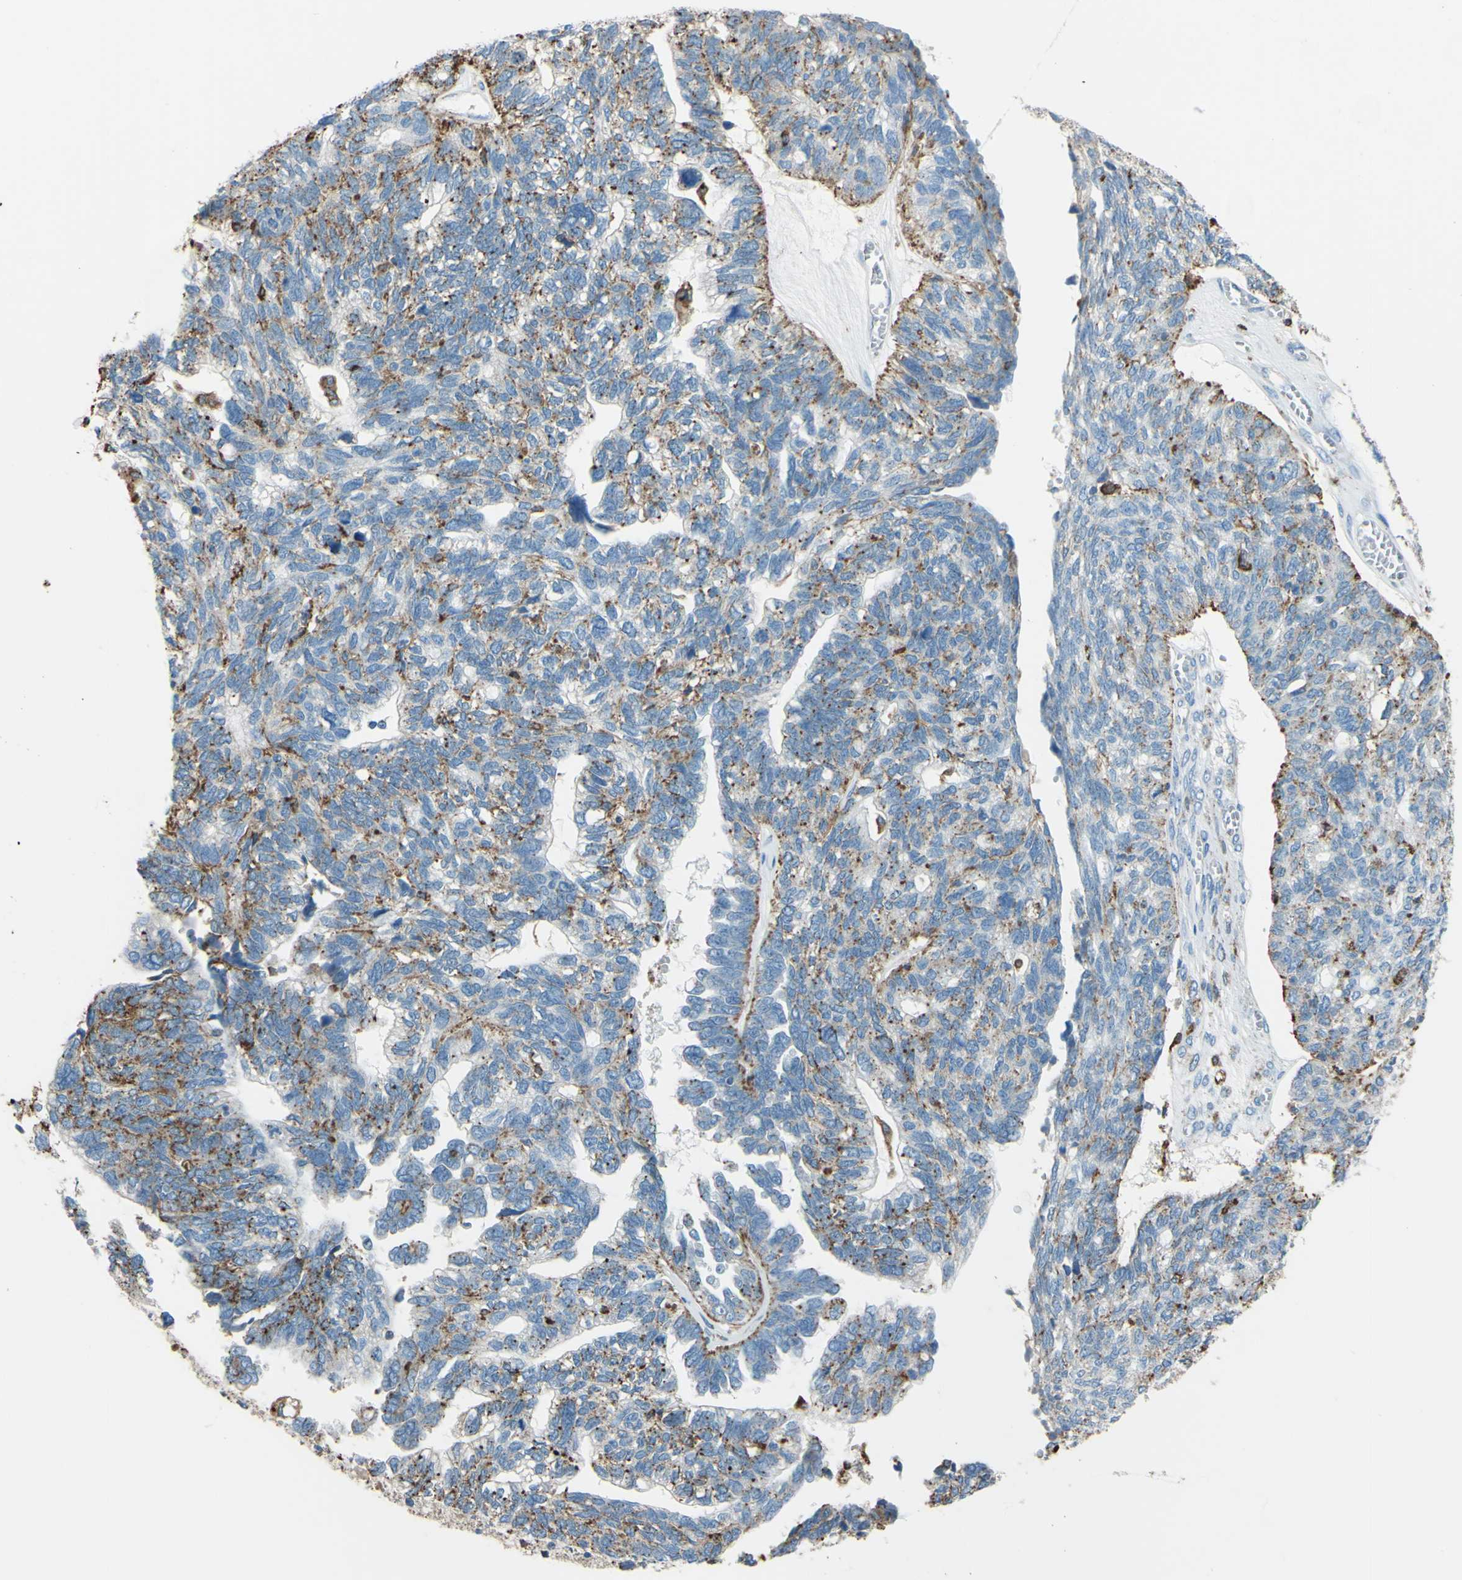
{"staining": {"intensity": "moderate", "quantity": "25%-75%", "location": "cytoplasmic/membranous"}, "tissue": "ovarian cancer", "cell_type": "Tumor cells", "image_type": "cancer", "snomed": [{"axis": "morphology", "description": "Cystadenocarcinoma, serous, NOS"}, {"axis": "topography", "description": "Ovary"}], "caption": "Protein expression analysis of human ovarian cancer reveals moderate cytoplasmic/membranous positivity in approximately 25%-75% of tumor cells.", "gene": "CTSD", "patient": {"sex": "female", "age": 79}}